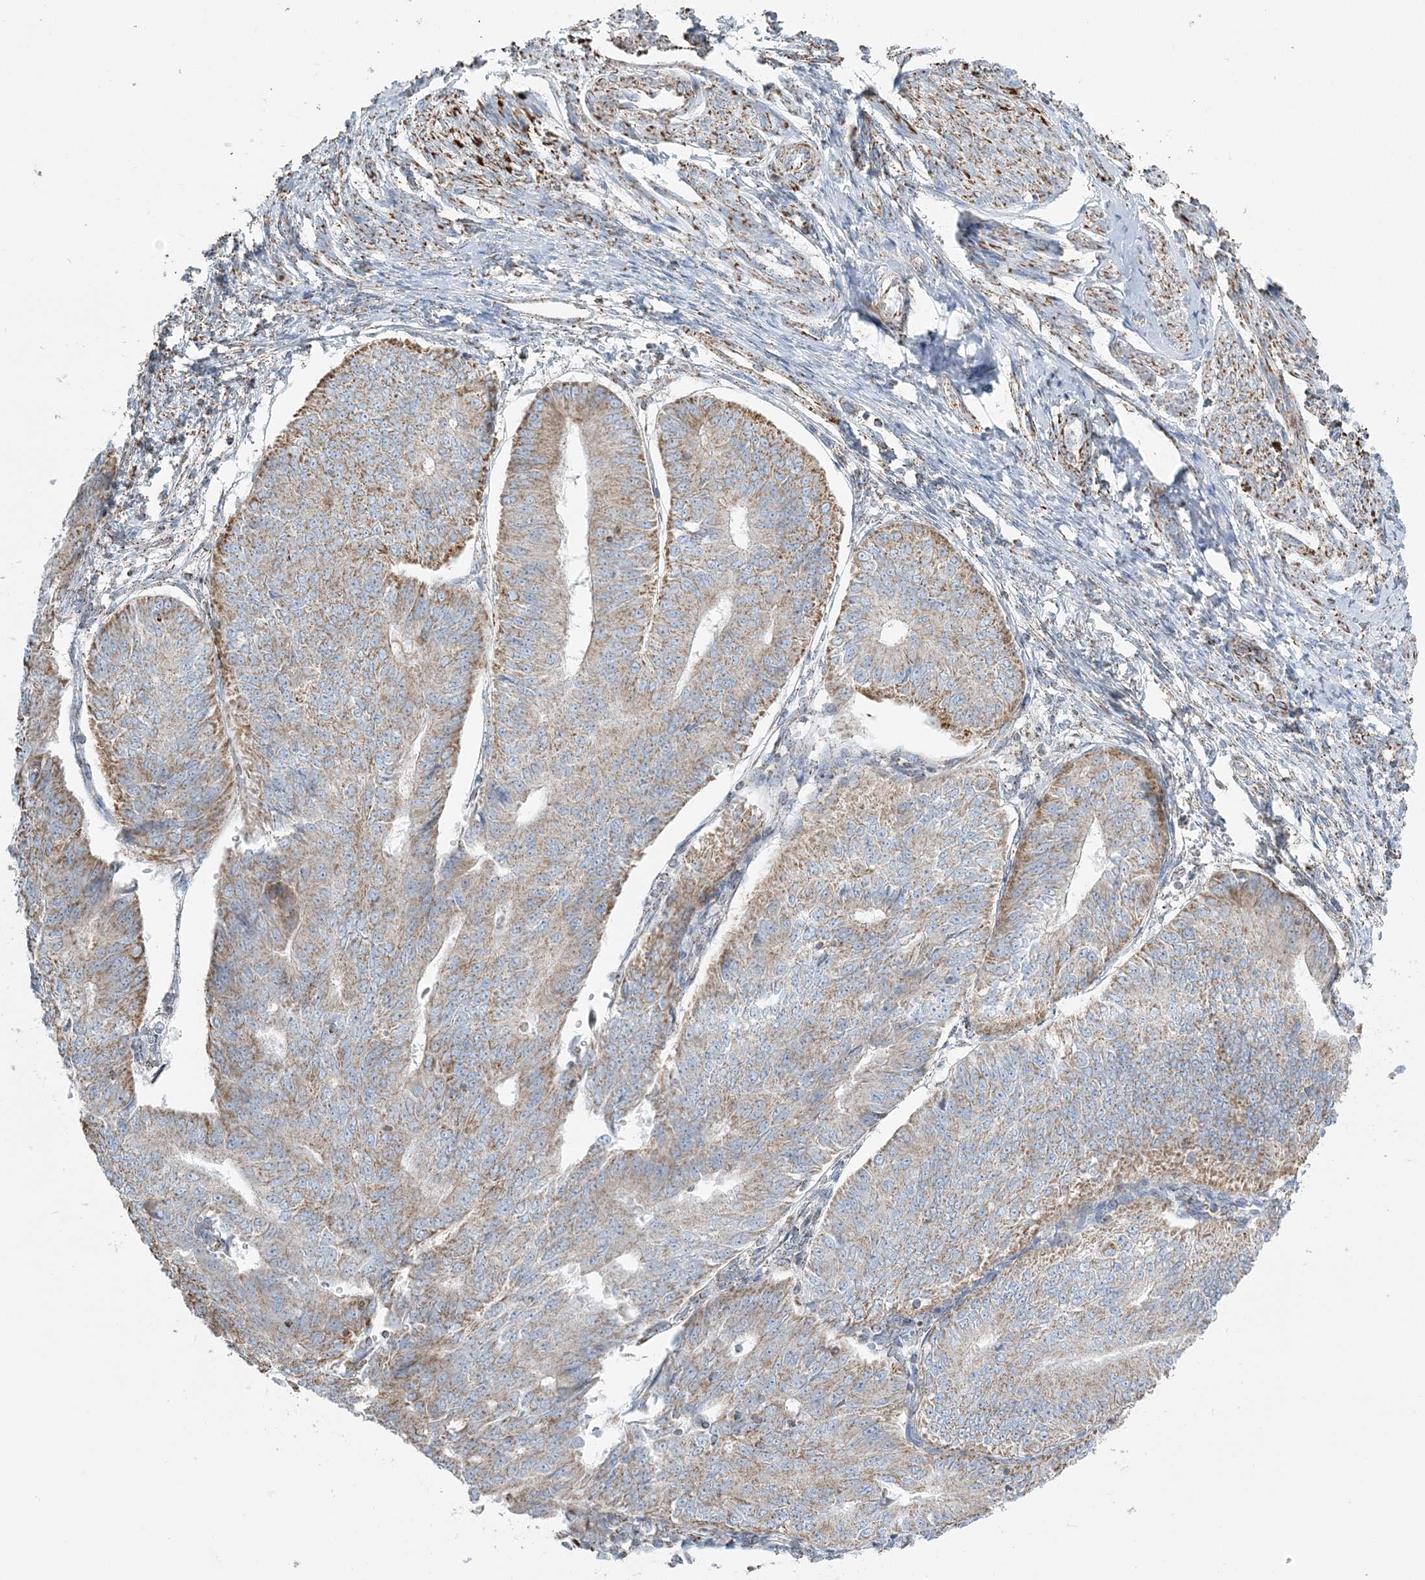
{"staining": {"intensity": "moderate", "quantity": "25%-75%", "location": "cytoplasmic/membranous"}, "tissue": "endometrial cancer", "cell_type": "Tumor cells", "image_type": "cancer", "snomed": [{"axis": "morphology", "description": "Adenocarcinoma, NOS"}, {"axis": "topography", "description": "Endometrium"}], "caption": "Endometrial cancer (adenocarcinoma) tissue shows moderate cytoplasmic/membranous positivity in about 25%-75% of tumor cells, visualized by immunohistochemistry. (IHC, brightfield microscopy, high magnification).", "gene": "RAB11FIP3", "patient": {"sex": "female", "age": 32}}